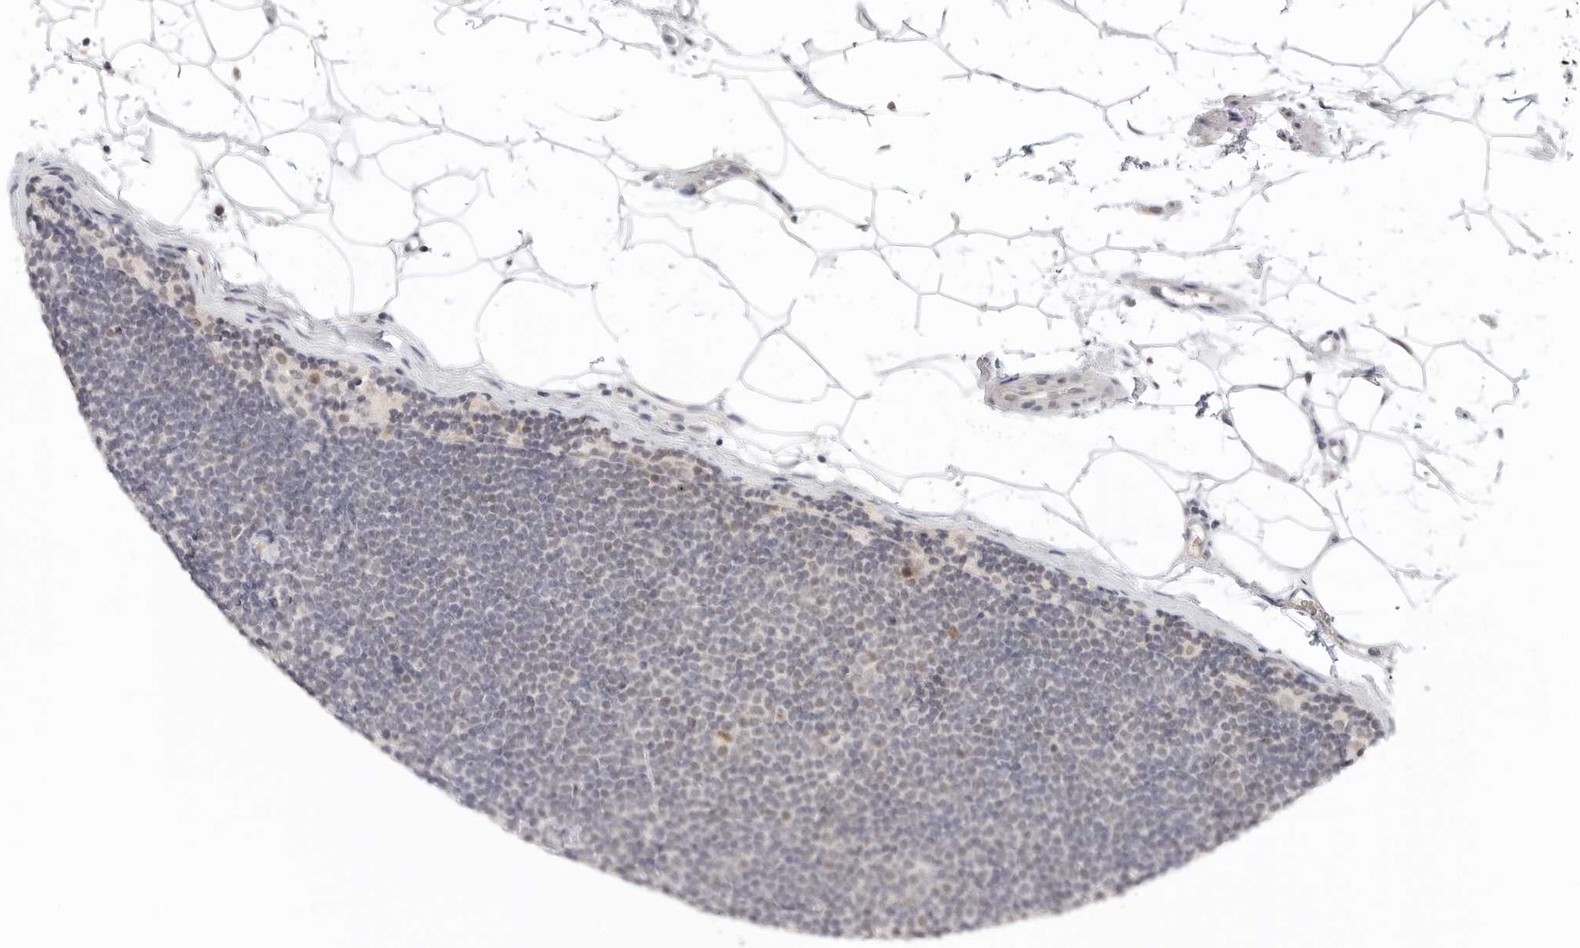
{"staining": {"intensity": "negative", "quantity": "none", "location": "none"}, "tissue": "lymphoma", "cell_type": "Tumor cells", "image_type": "cancer", "snomed": [{"axis": "morphology", "description": "Malignant lymphoma, non-Hodgkin's type, Low grade"}, {"axis": "topography", "description": "Lymph node"}], "caption": "The immunohistochemistry (IHC) histopathology image has no significant expression in tumor cells of lymphoma tissue.", "gene": "TSEN2", "patient": {"sex": "female", "age": 53}}